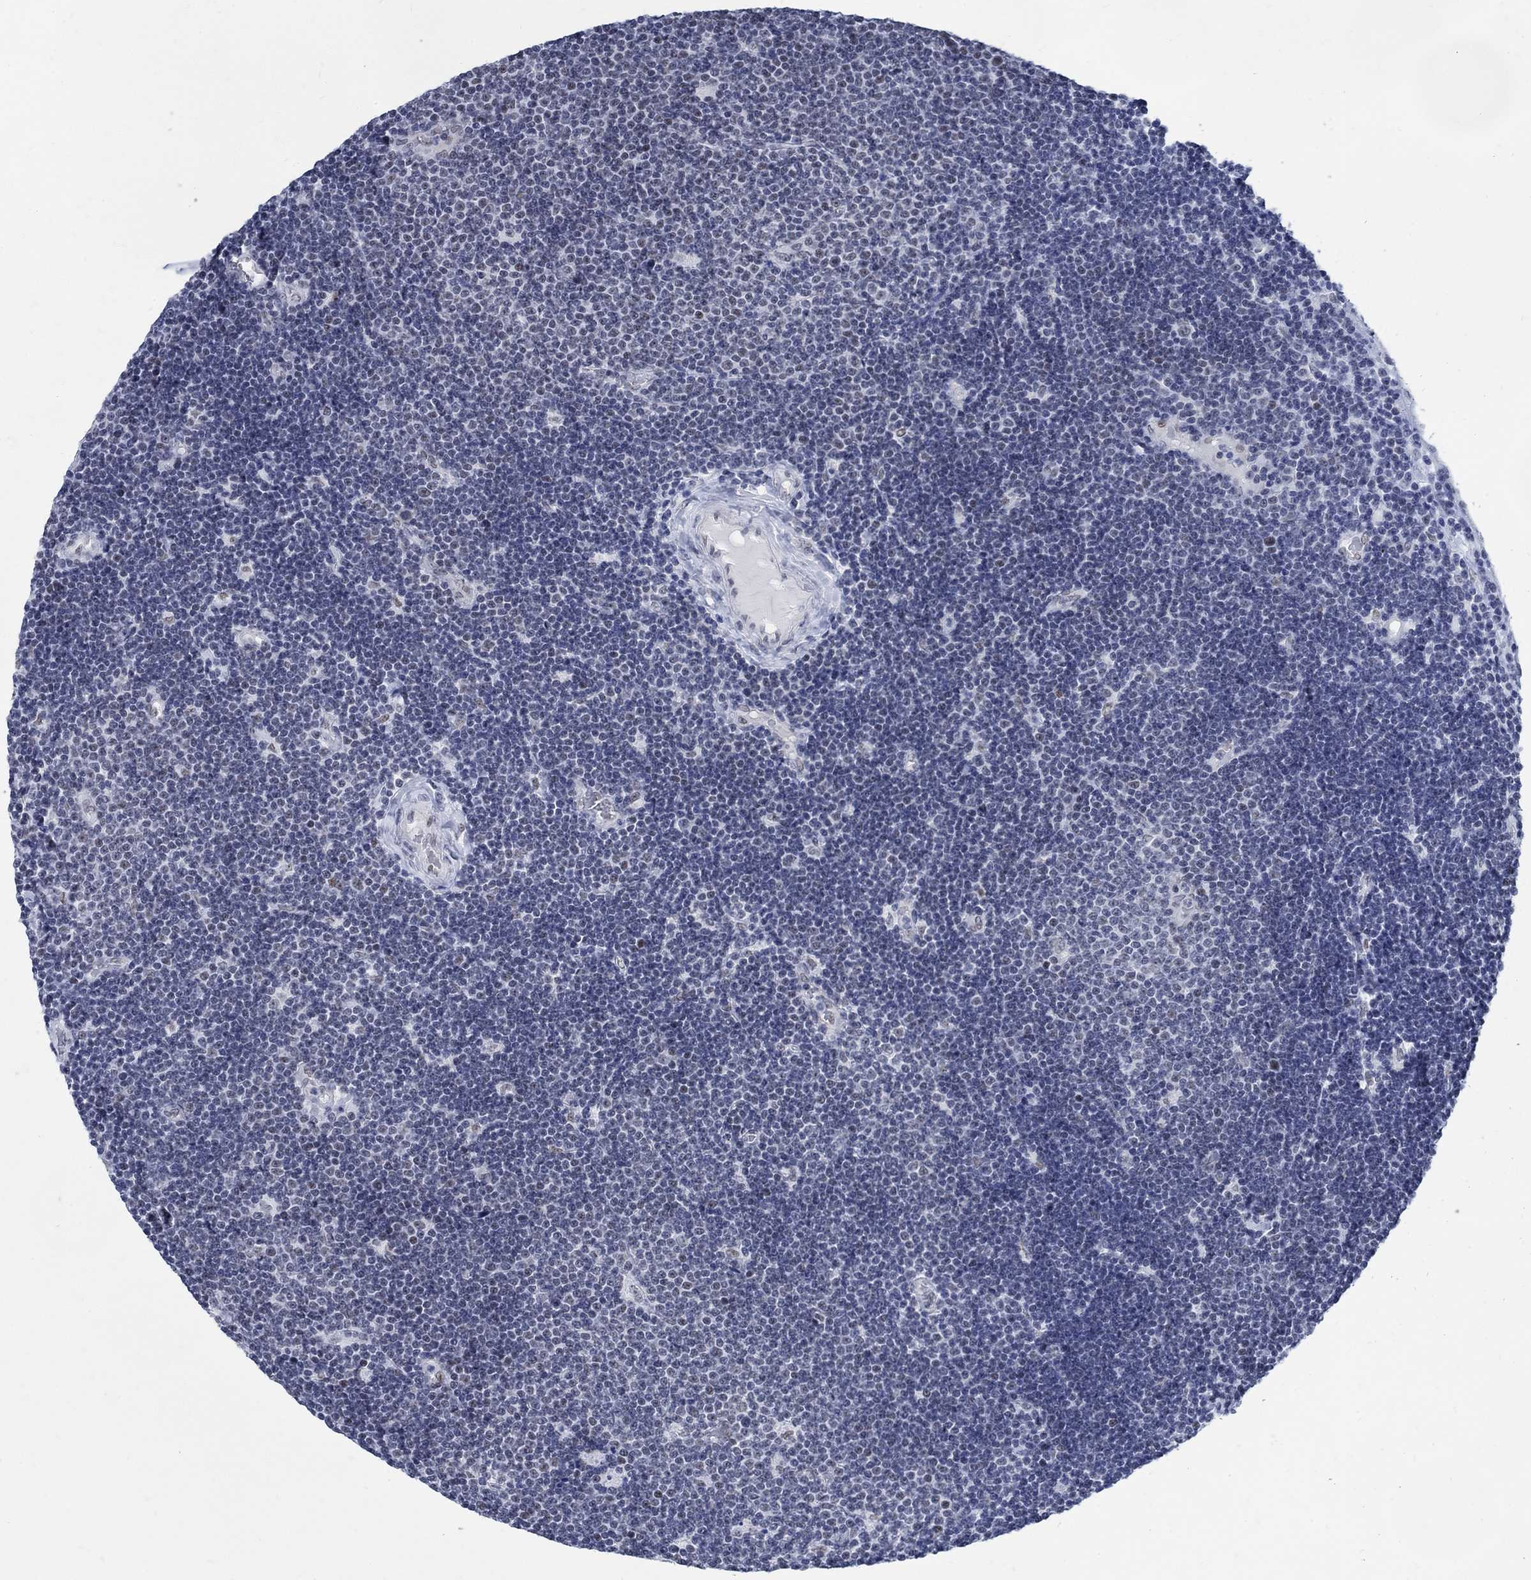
{"staining": {"intensity": "negative", "quantity": "none", "location": "none"}, "tissue": "lymphoma", "cell_type": "Tumor cells", "image_type": "cancer", "snomed": [{"axis": "morphology", "description": "Malignant lymphoma, non-Hodgkin's type, Low grade"}, {"axis": "topography", "description": "Brain"}], "caption": "Immunohistochemistry micrograph of low-grade malignant lymphoma, non-Hodgkin's type stained for a protein (brown), which demonstrates no staining in tumor cells. (DAB immunohistochemistry with hematoxylin counter stain).", "gene": "DLK1", "patient": {"sex": "female", "age": 66}}